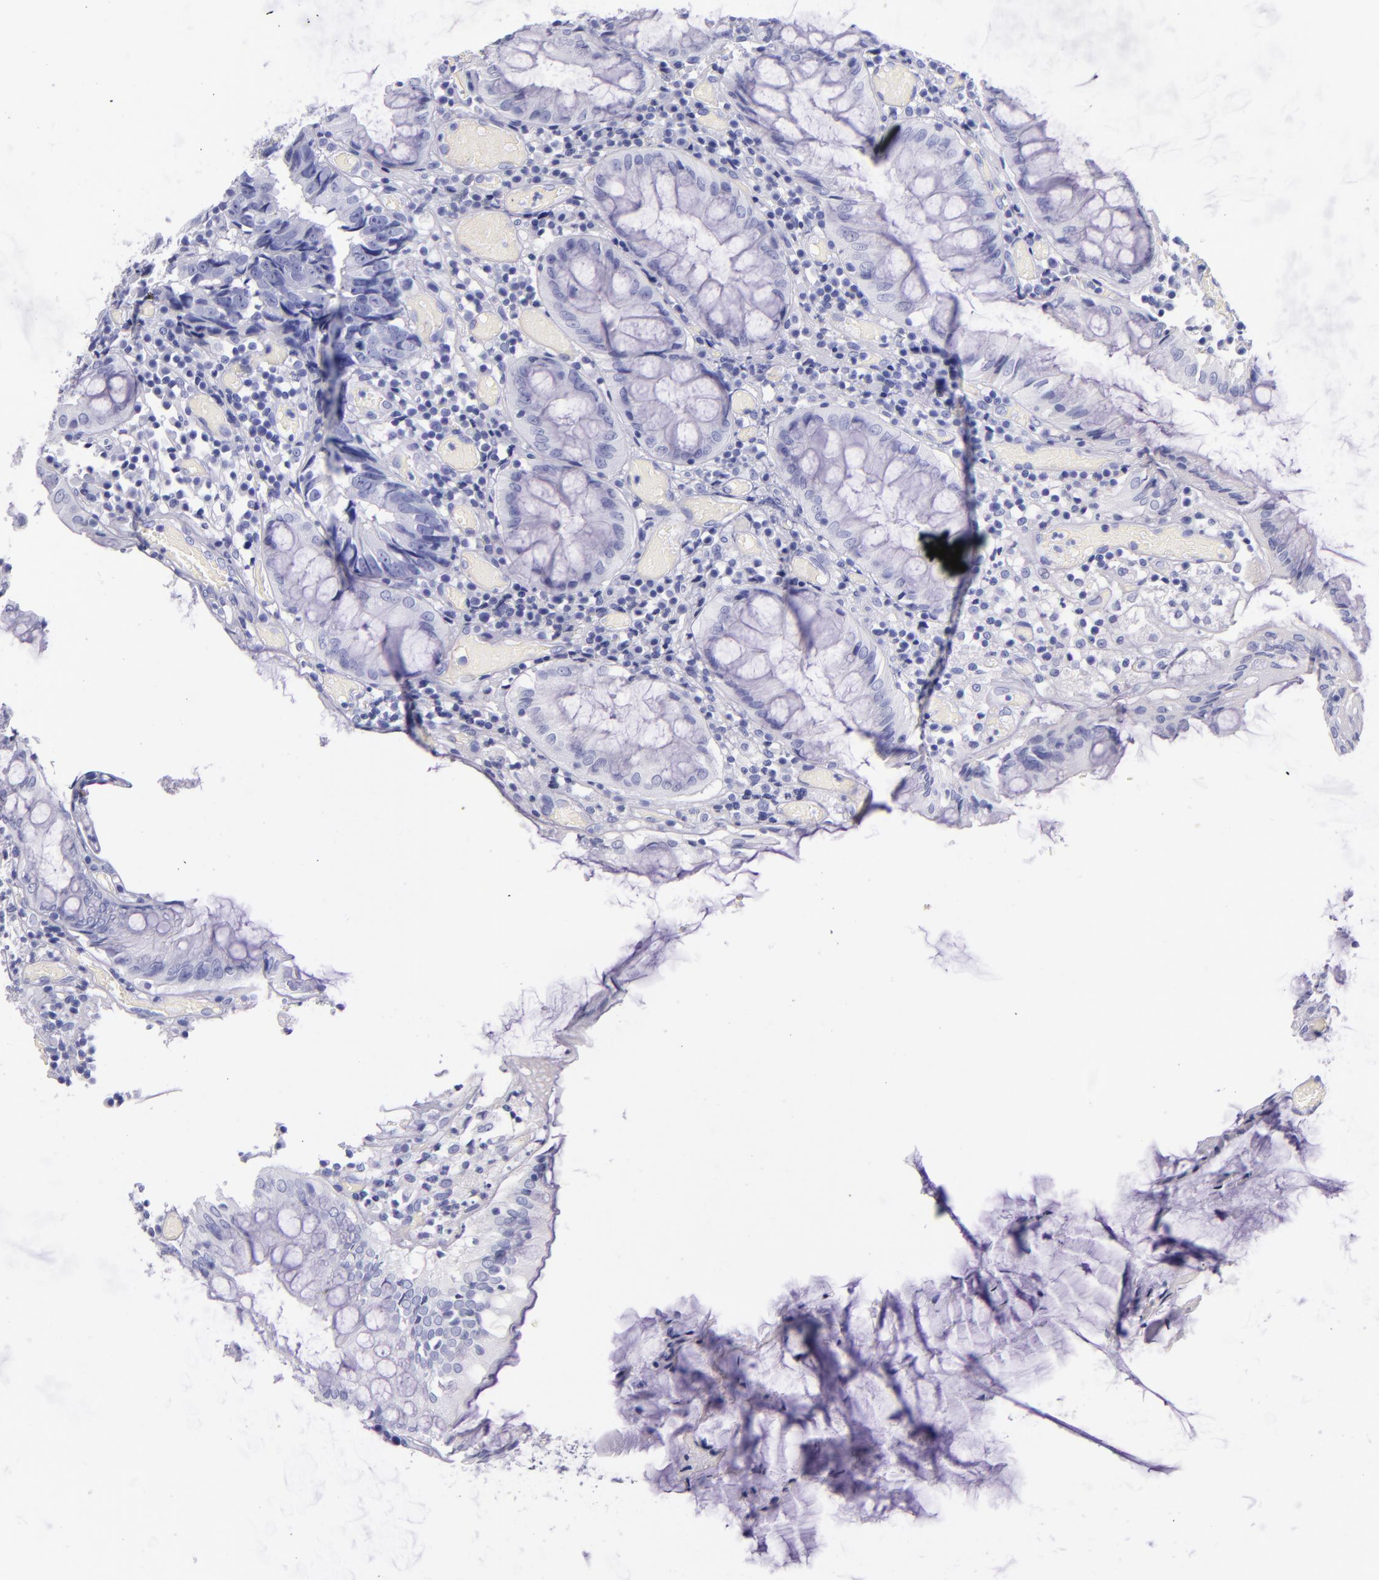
{"staining": {"intensity": "negative", "quantity": "none", "location": "none"}, "tissue": "colorectal cancer", "cell_type": "Tumor cells", "image_type": "cancer", "snomed": [{"axis": "morphology", "description": "Adenocarcinoma, NOS"}, {"axis": "topography", "description": "Rectum"}], "caption": "Colorectal cancer (adenocarcinoma) was stained to show a protein in brown. There is no significant staining in tumor cells.", "gene": "SFTPA2", "patient": {"sex": "female", "age": 98}}